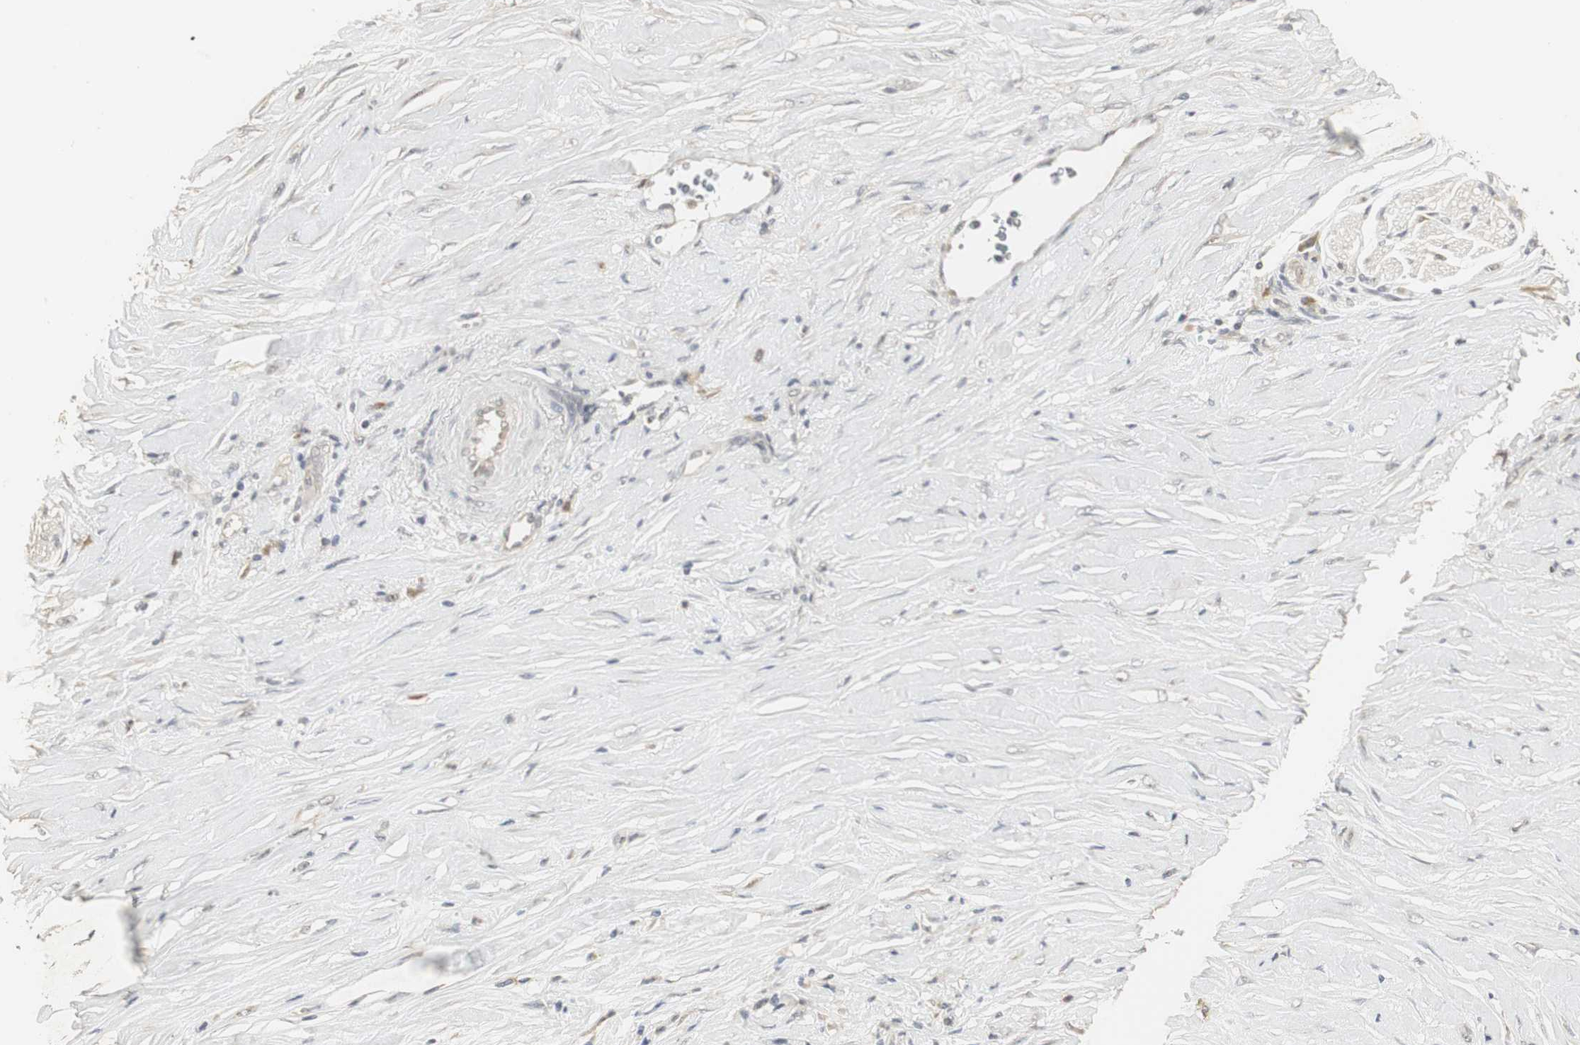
{"staining": {"intensity": "weak", "quantity": "25%-75%", "location": "cytoplasmic/membranous"}, "tissue": "pancreatic cancer", "cell_type": "Tumor cells", "image_type": "cancer", "snomed": [{"axis": "morphology", "description": "Adenocarcinoma, NOS"}, {"axis": "topography", "description": "Pancreas"}], "caption": "Pancreatic adenocarcinoma was stained to show a protein in brown. There is low levels of weak cytoplasmic/membranous expression in about 25%-75% of tumor cells.", "gene": "ELOA", "patient": {"sex": "female", "age": 59}}